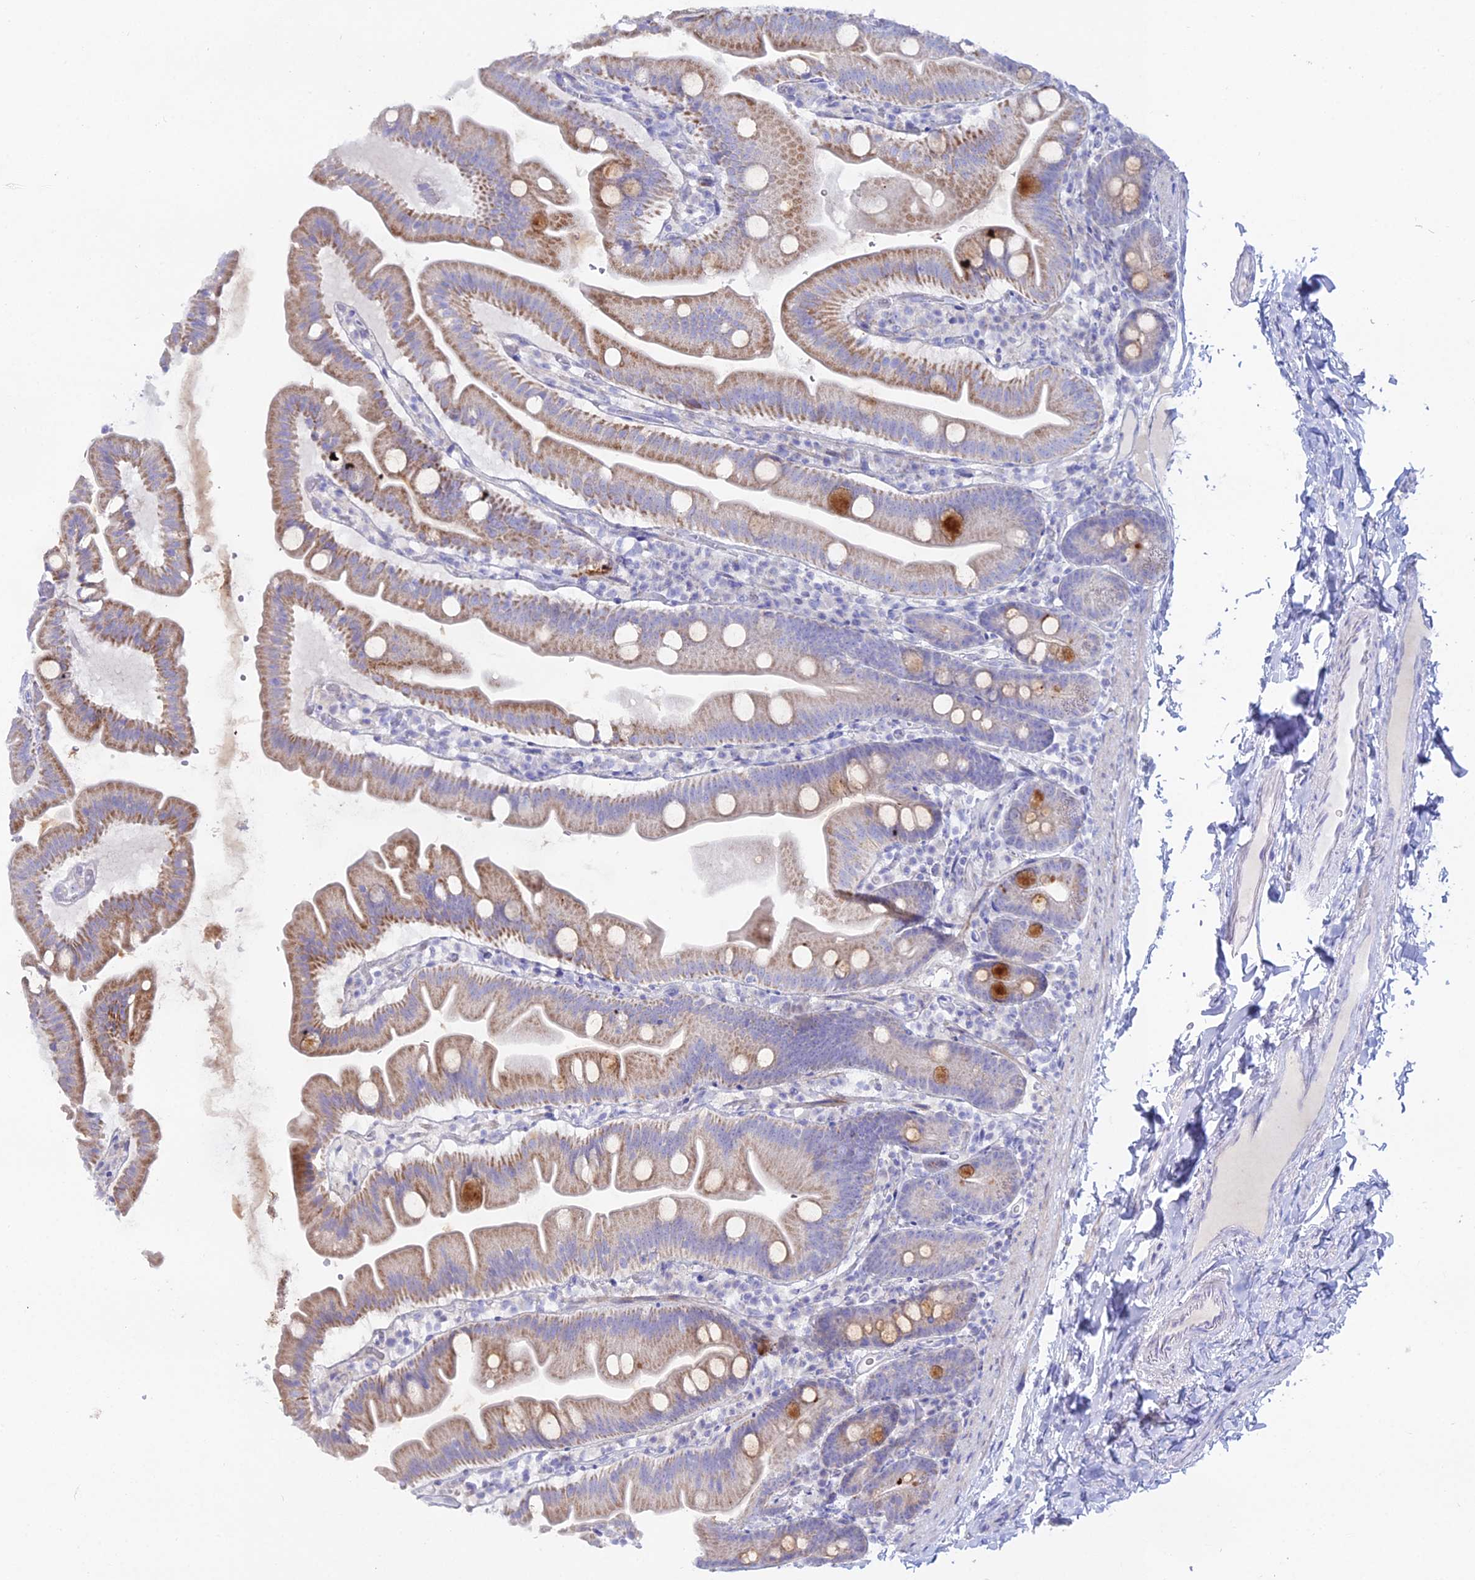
{"staining": {"intensity": "moderate", "quantity": ">75%", "location": "cytoplasmic/membranous"}, "tissue": "small intestine", "cell_type": "Glandular cells", "image_type": "normal", "snomed": [{"axis": "morphology", "description": "Normal tissue, NOS"}, {"axis": "topography", "description": "Small intestine"}], "caption": "The immunohistochemical stain shows moderate cytoplasmic/membranous staining in glandular cells of benign small intestine.", "gene": "DHX34", "patient": {"sex": "female", "age": 68}}